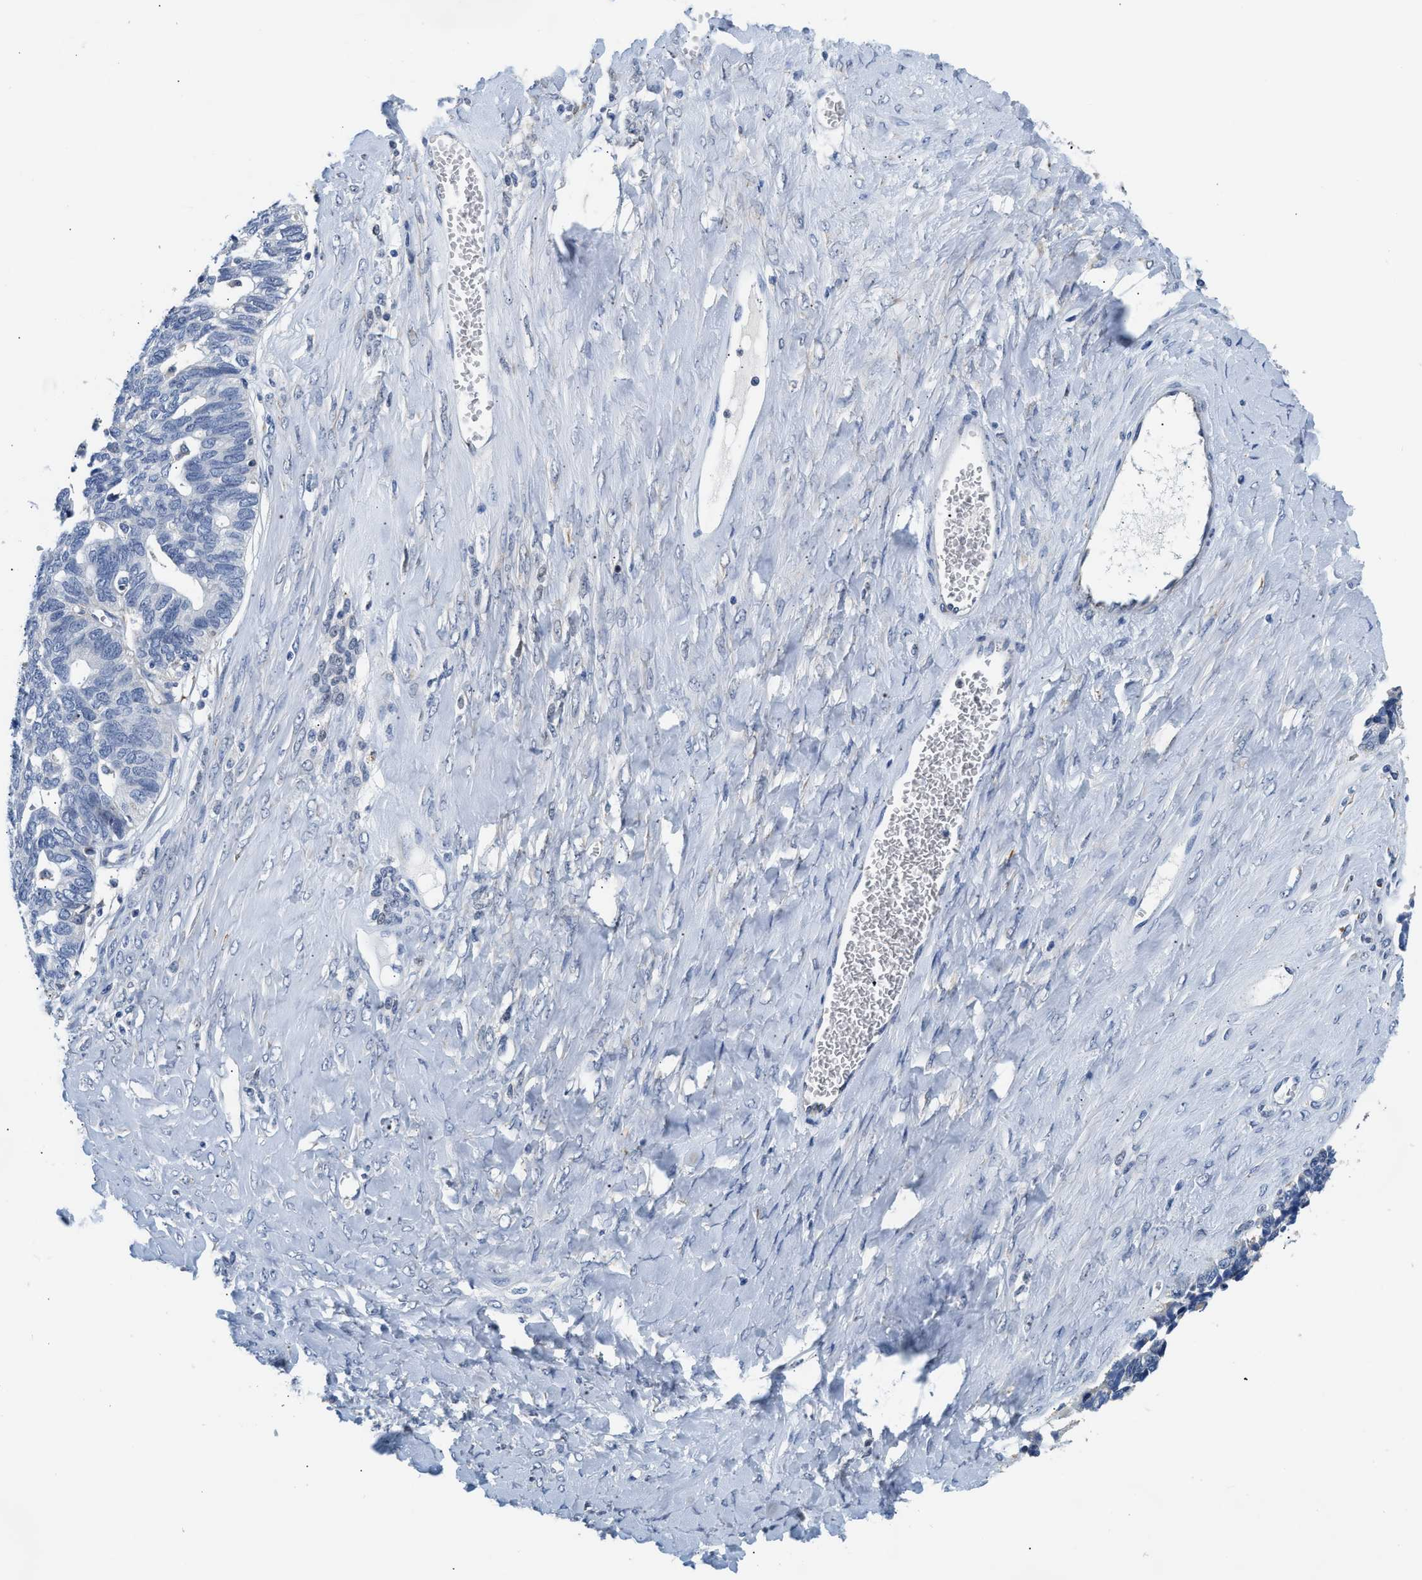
{"staining": {"intensity": "negative", "quantity": "none", "location": "none"}, "tissue": "ovarian cancer", "cell_type": "Tumor cells", "image_type": "cancer", "snomed": [{"axis": "morphology", "description": "Cystadenocarcinoma, serous, NOS"}, {"axis": "topography", "description": "Ovary"}], "caption": "Protein analysis of ovarian serous cystadenocarcinoma demonstrates no significant staining in tumor cells.", "gene": "PPM1L", "patient": {"sex": "female", "age": 79}}